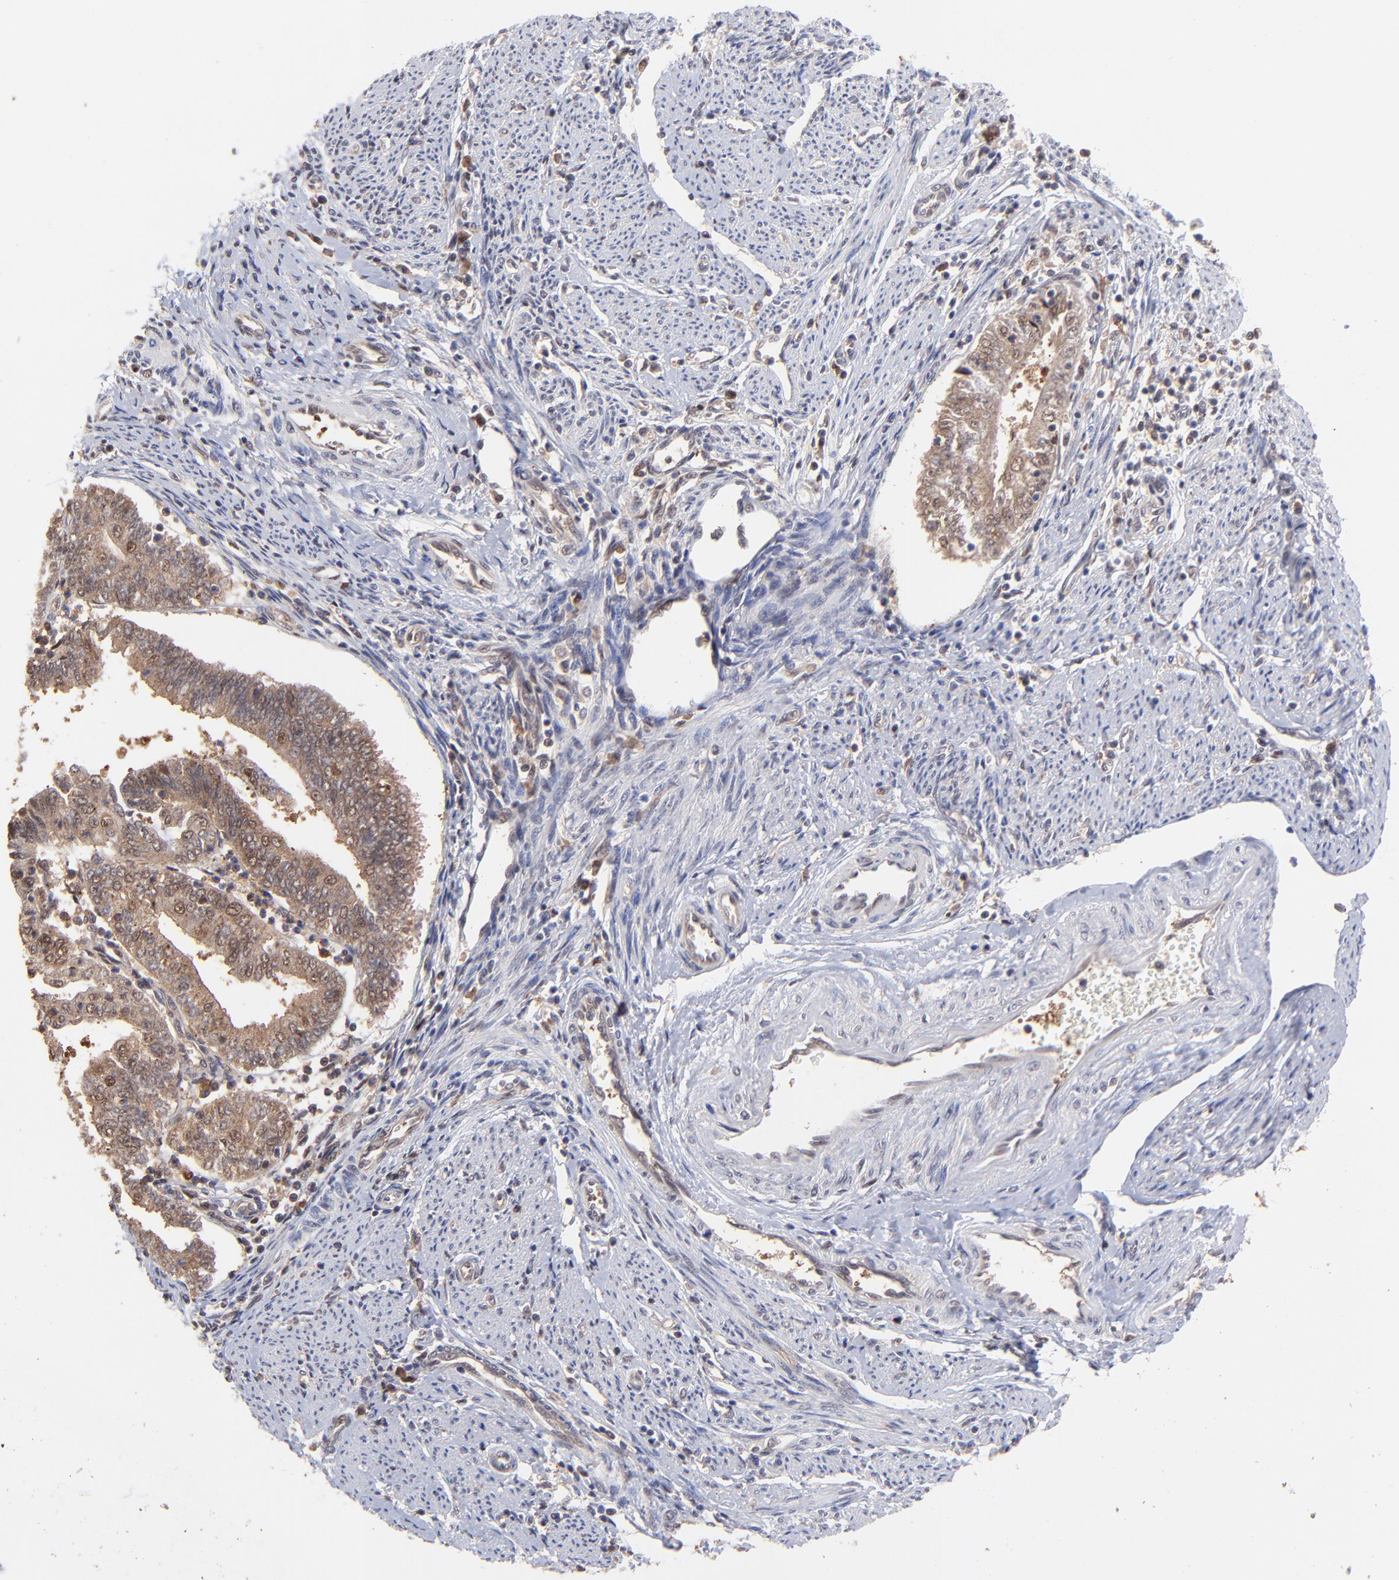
{"staining": {"intensity": "strong", "quantity": ">75%", "location": "cytoplasmic/membranous"}, "tissue": "endometrial cancer", "cell_type": "Tumor cells", "image_type": "cancer", "snomed": [{"axis": "morphology", "description": "Adenocarcinoma, NOS"}, {"axis": "topography", "description": "Endometrium"}], "caption": "There is high levels of strong cytoplasmic/membranous positivity in tumor cells of endometrial cancer, as demonstrated by immunohistochemical staining (brown color).", "gene": "PSMA6", "patient": {"sex": "female", "age": 75}}